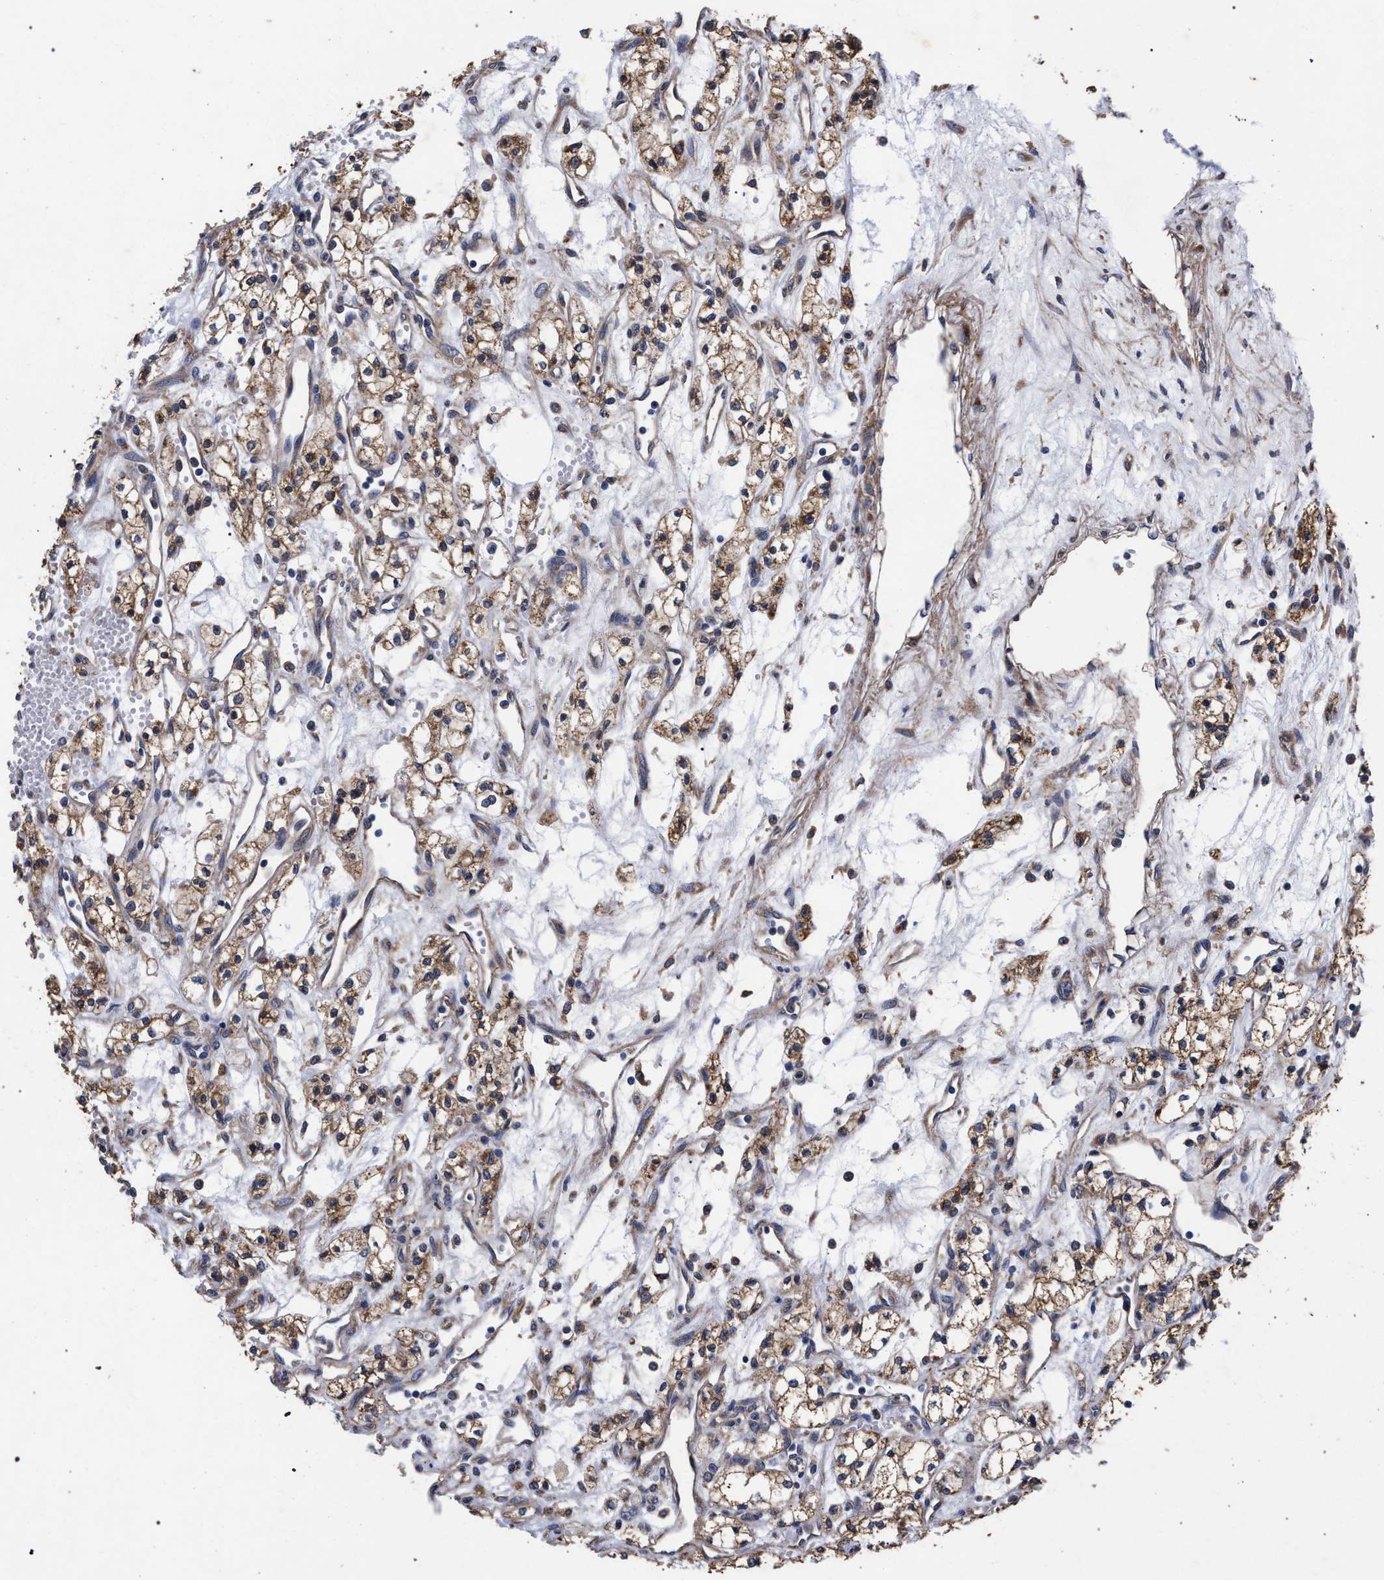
{"staining": {"intensity": "moderate", "quantity": ">75%", "location": "cytoplasmic/membranous"}, "tissue": "renal cancer", "cell_type": "Tumor cells", "image_type": "cancer", "snomed": [{"axis": "morphology", "description": "Adenocarcinoma, NOS"}, {"axis": "topography", "description": "Kidney"}], "caption": "A micrograph showing moderate cytoplasmic/membranous staining in approximately >75% of tumor cells in renal cancer, as visualized by brown immunohistochemical staining.", "gene": "CFAP95", "patient": {"sex": "male", "age": 59}}